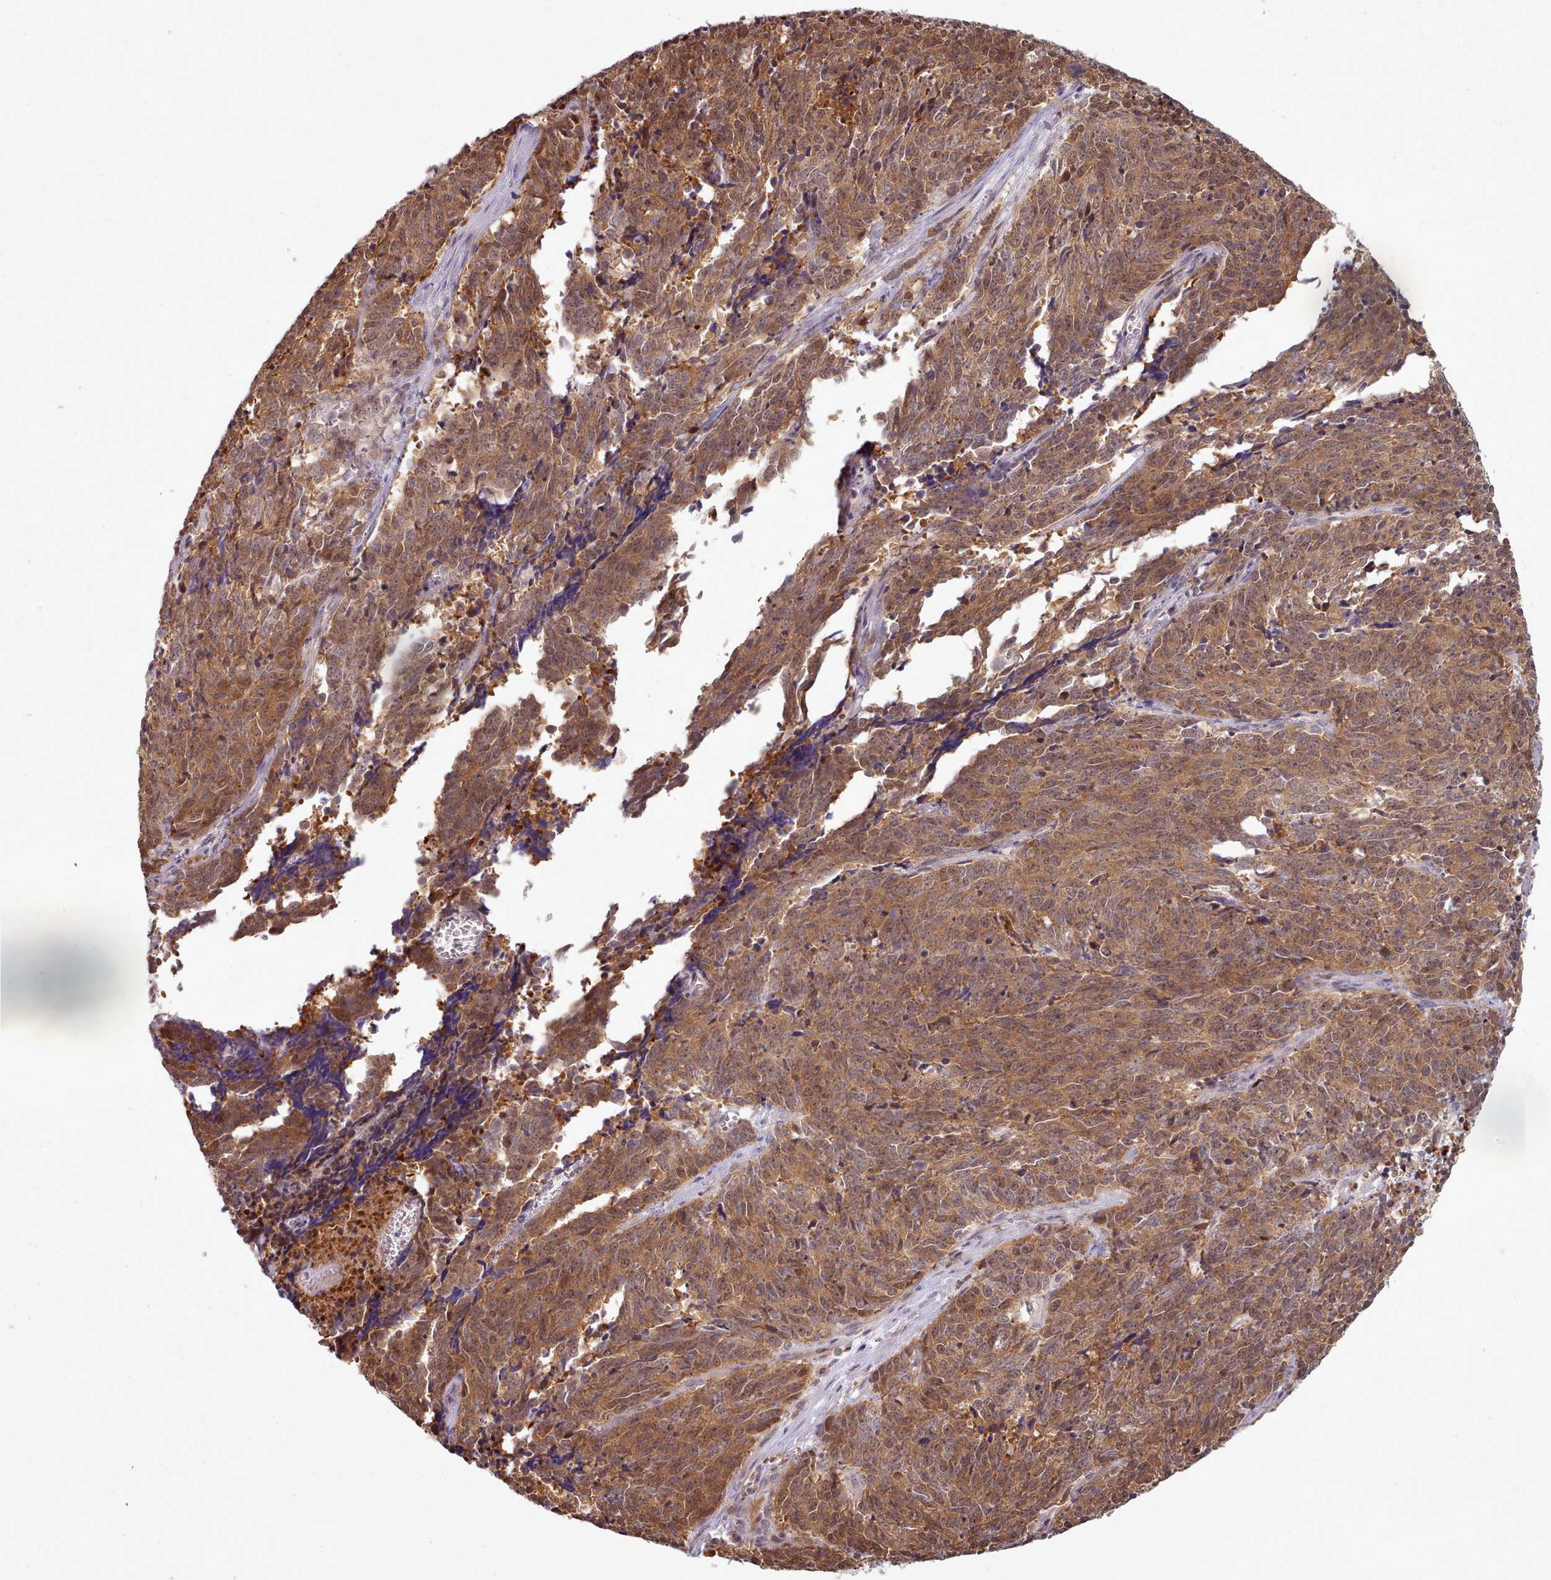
{"staining": {"intensity": "moderate", "quantity": ">75%", "location": "cytoplasmic/membranous"}, "tissue": "cervical cancer", "cell_type": "Tumor cells", "image_type": "cancer", "snomed": [{"axis": "morphology", "description": "Squamous cell carcinoma, NOS"}, {"axis": "topography", "description": "Cervix"}], "caption": "A brown stain shows moderate cytoplasmic/membranous staining of a protein in cervical cancer tumor cells. (Stains: DAB (3,3'-diaminobenzidine) in brown, nuclei in blue, Microscopy: brightfield microscopy at high magnification).", "gene": "CLNS1A", "patient": {"sex": "female", "age": 29}}